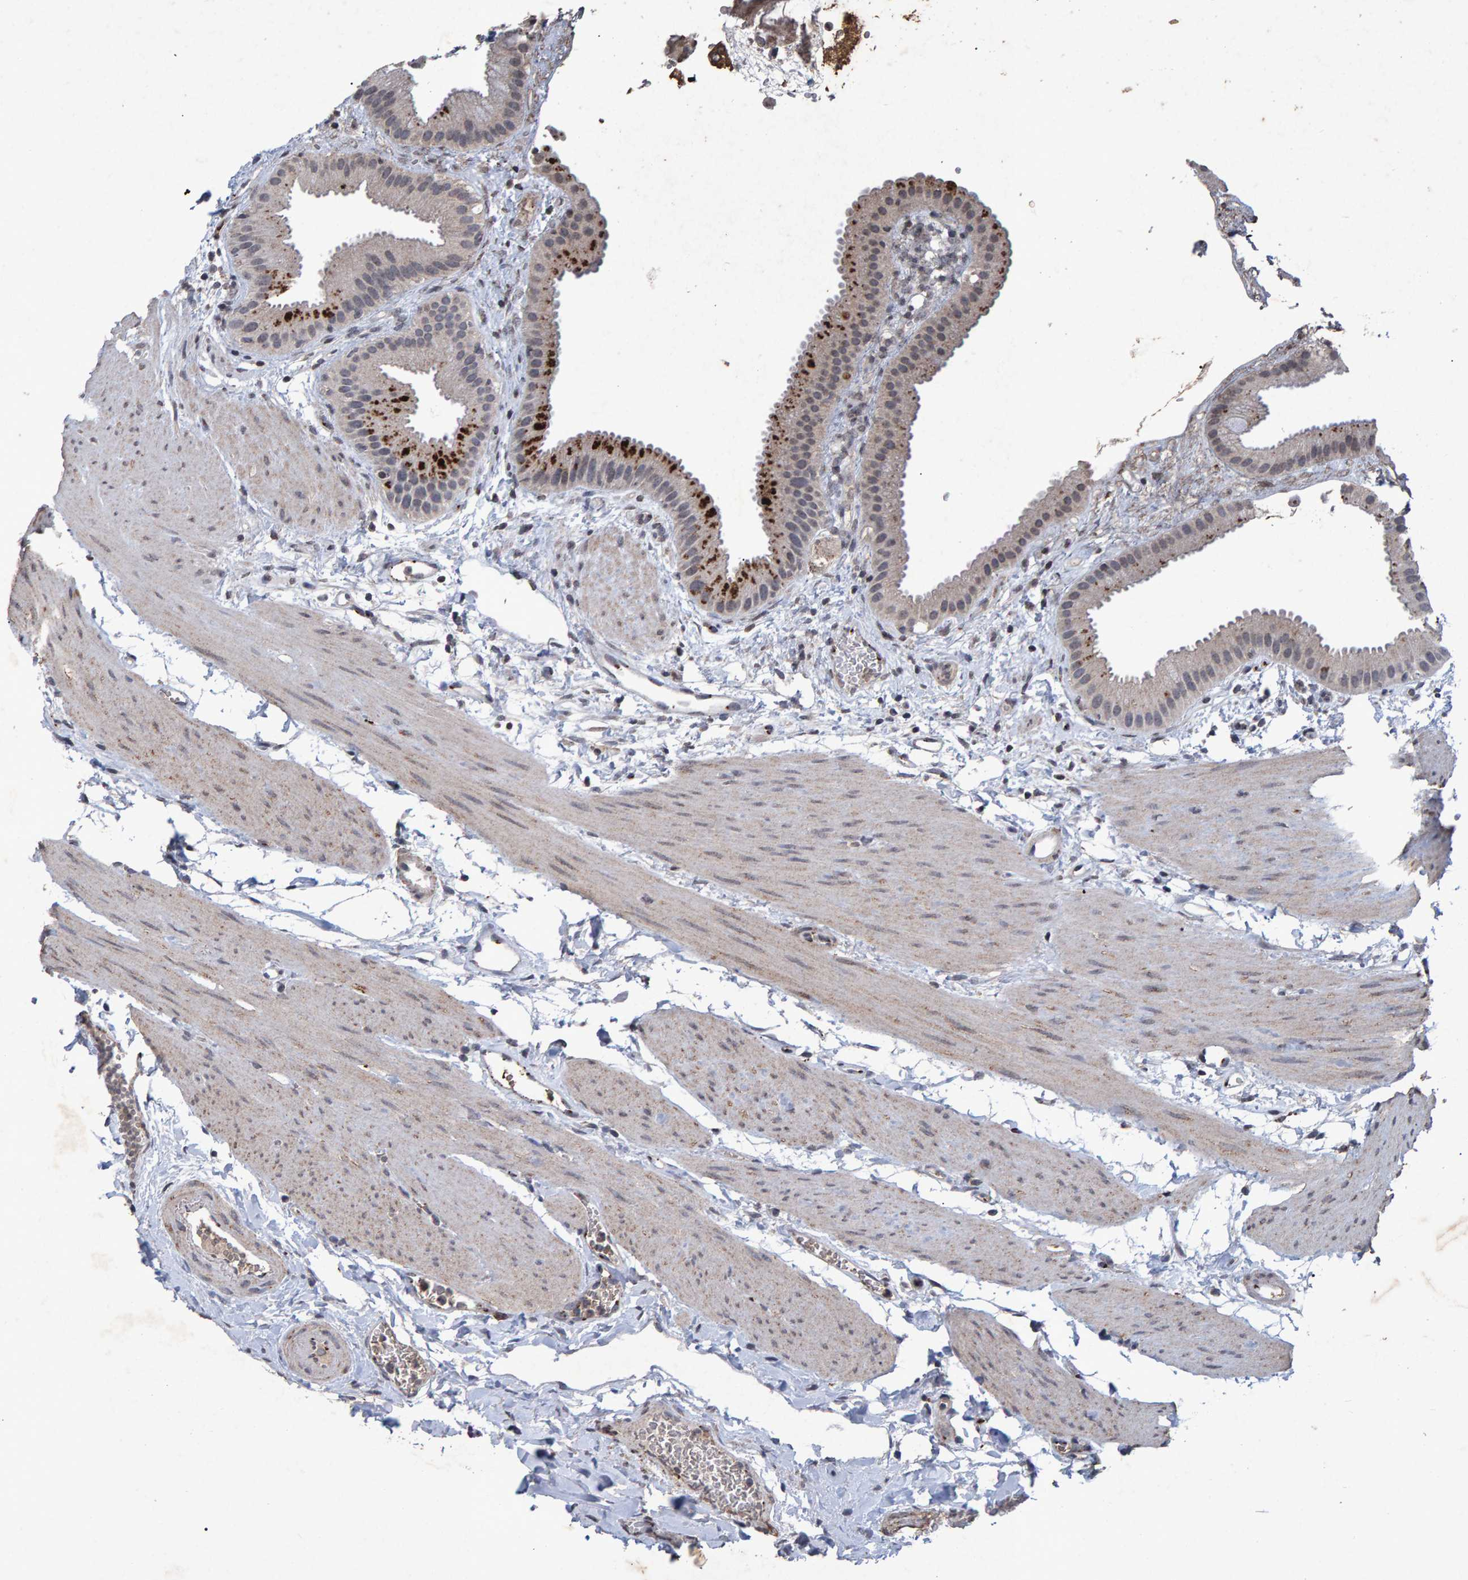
{"staining": {"intensity": "strong", "quantity": "25%-75%", "location": "cytoplasmic/membranous"}, "tissue": "gallbladder", "cell_type": "Glandular cells", "image_type": "normal", "snomed": [{"axis": "morphology", "description": "Normal tissue, NOS"}, {"axis": "topography", "description": "Gallbladder"}], "caption": "Protein staining of normal gallbladder reveals strong cytoplasmic/membranous expression in approximately 25%-75% of glandular cells. Nuclei are stained in blue.", "gene": "GALC", "patient": {"sex": "female", "age": 64}}